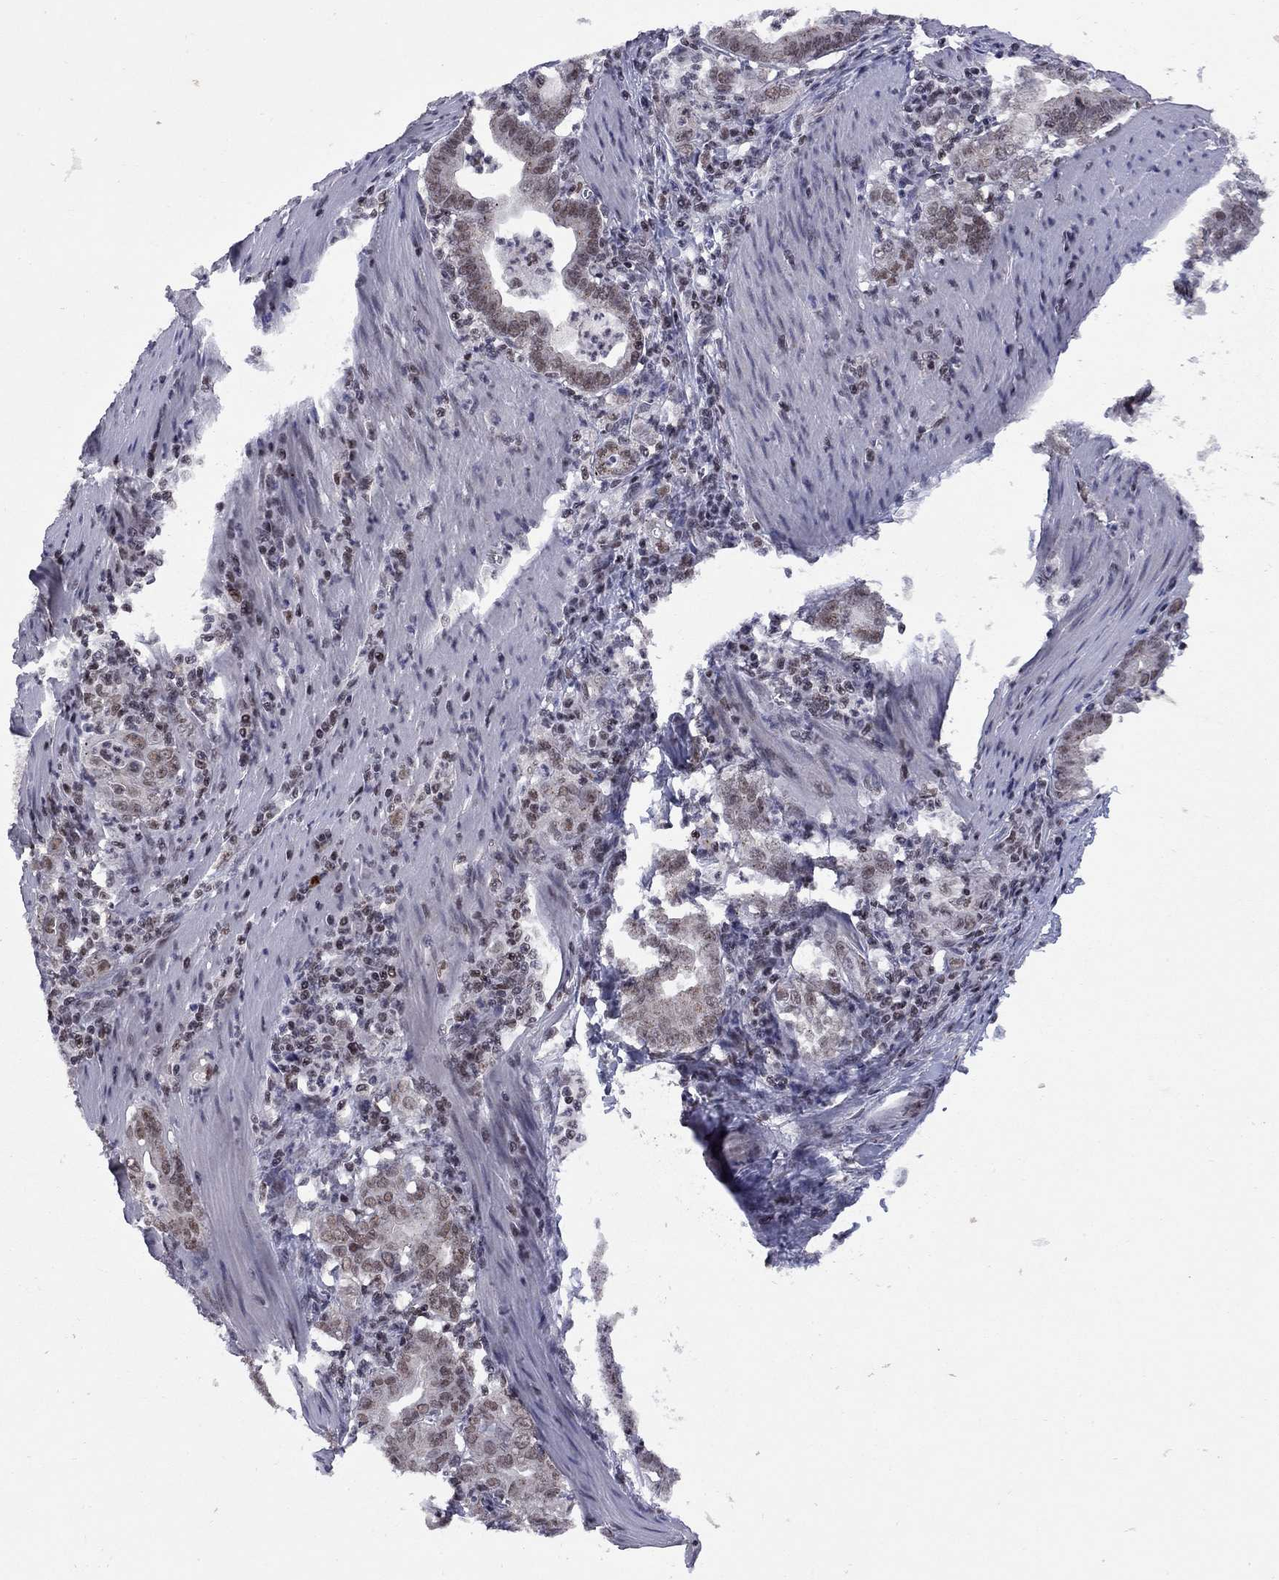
{"staining": {"intensity": "weak", "quantity": "25%-75%", "location": "nuclear"}, "tissue": "stomach cancer", "cell_type": "Tumor cells", "image_type": "cancer", "snomed": [{"axis": "morphology", "description": "Adenocarcinoma, NOS"}, {"axis": "topography", "description": "Stomach, upper"}], "caption": "Stomach cancer (adenocarcinoma) was stained to show a protein in brown. There is low levels of weak nuclear staining in approximately 25%-75% of tumor cells. (IHC, brightfield microscopy, high magnification).", "gene": "TAF9", "patient": {"sex": "female", "age": 79}}